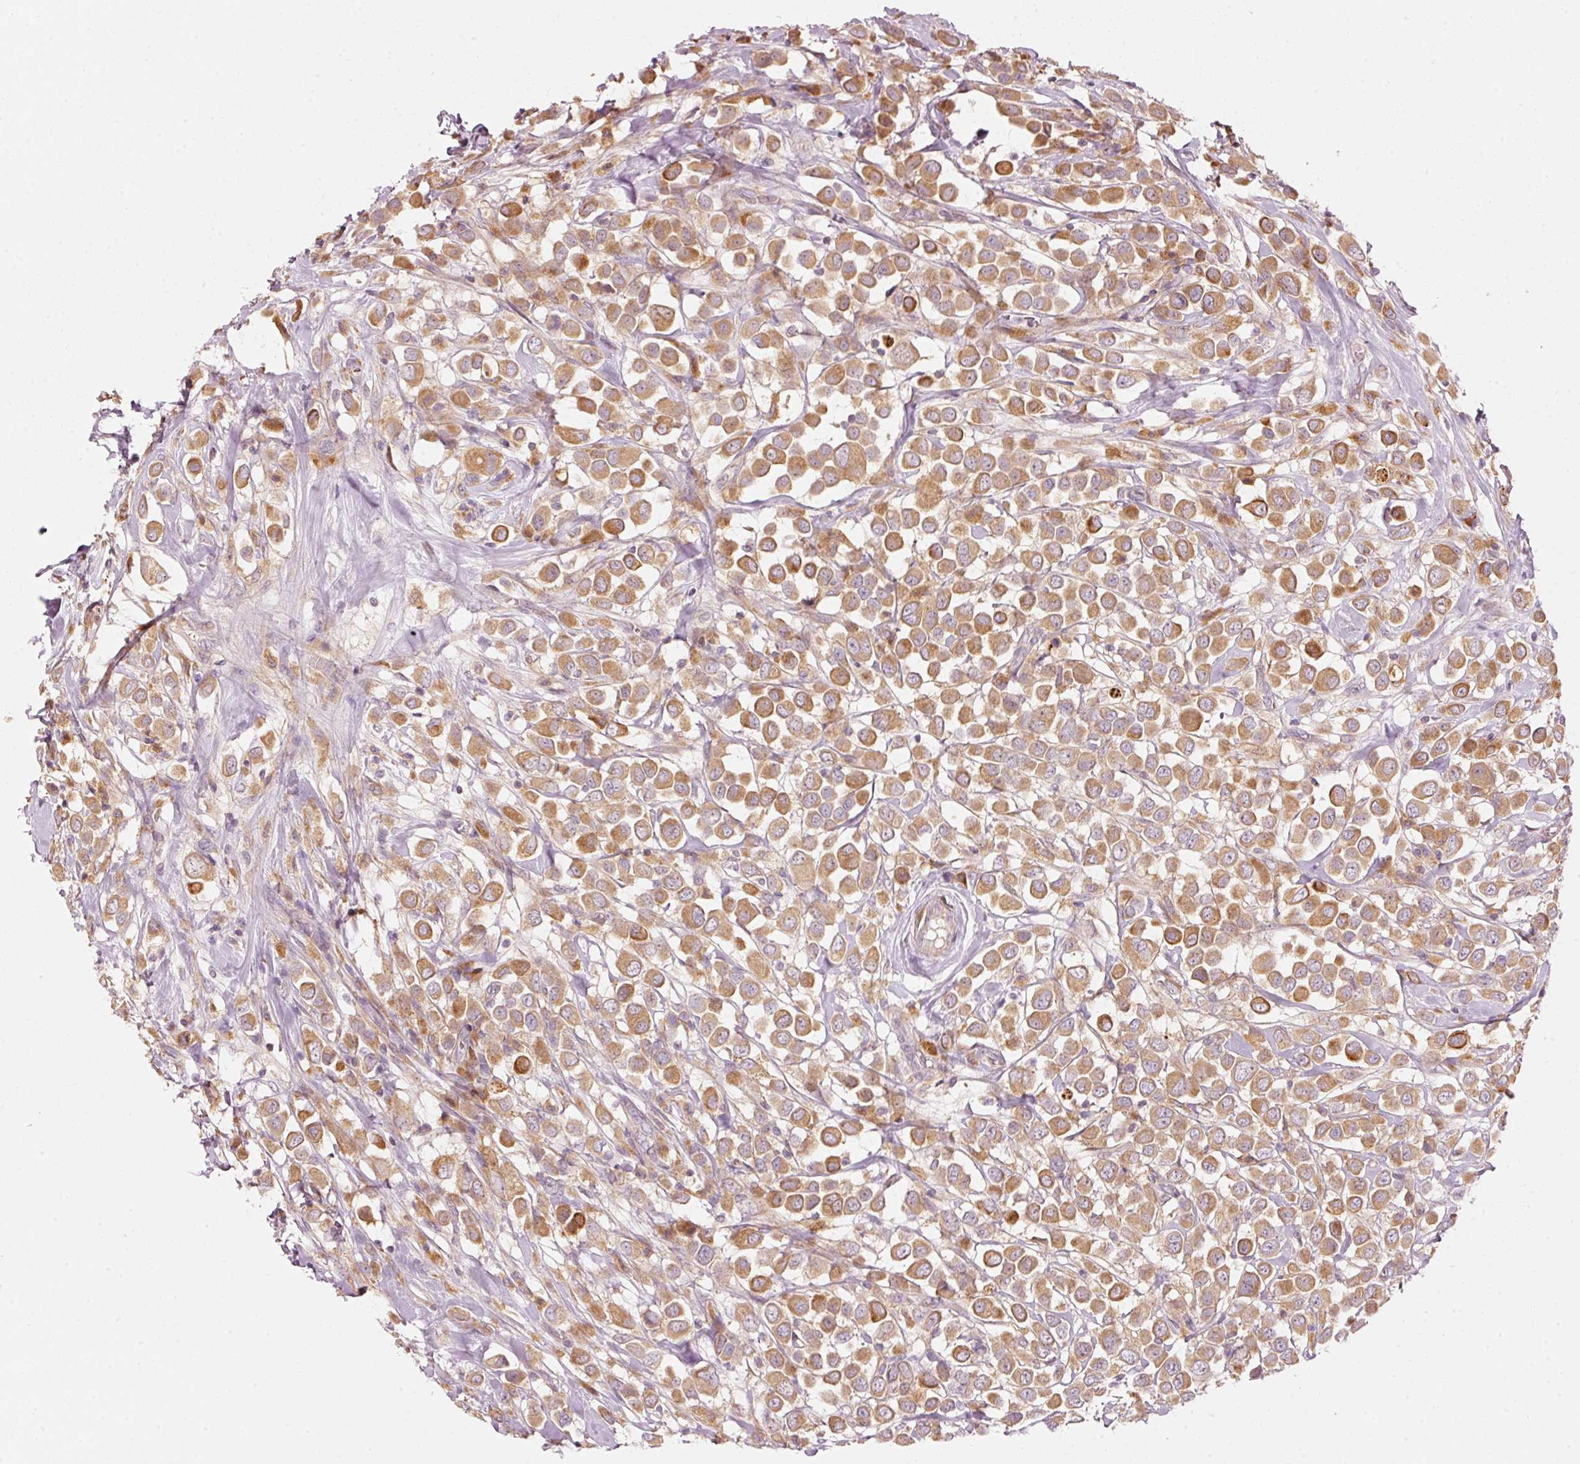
{"staining": {"intensity": "moderate", "quantity": ">75%", "location": "cytoplasmic/membranous"}, "tissue": "breast cancer", "cell_type": "Tumor cells", "image_type": "cancer", "snomed": [{"axis": "morphology", "description": "Duct carcinoma"}, {"axis": "topography", "description": "Breast"}], "caption": "Immunohistochemical staining of breast invasive ductal carcinoma reveals moderate cytoplasmic/membranous protein expression in about >75% of tumor cells.", "gene": "MAP10", "patient": {"sex": "female", "age": 61}}